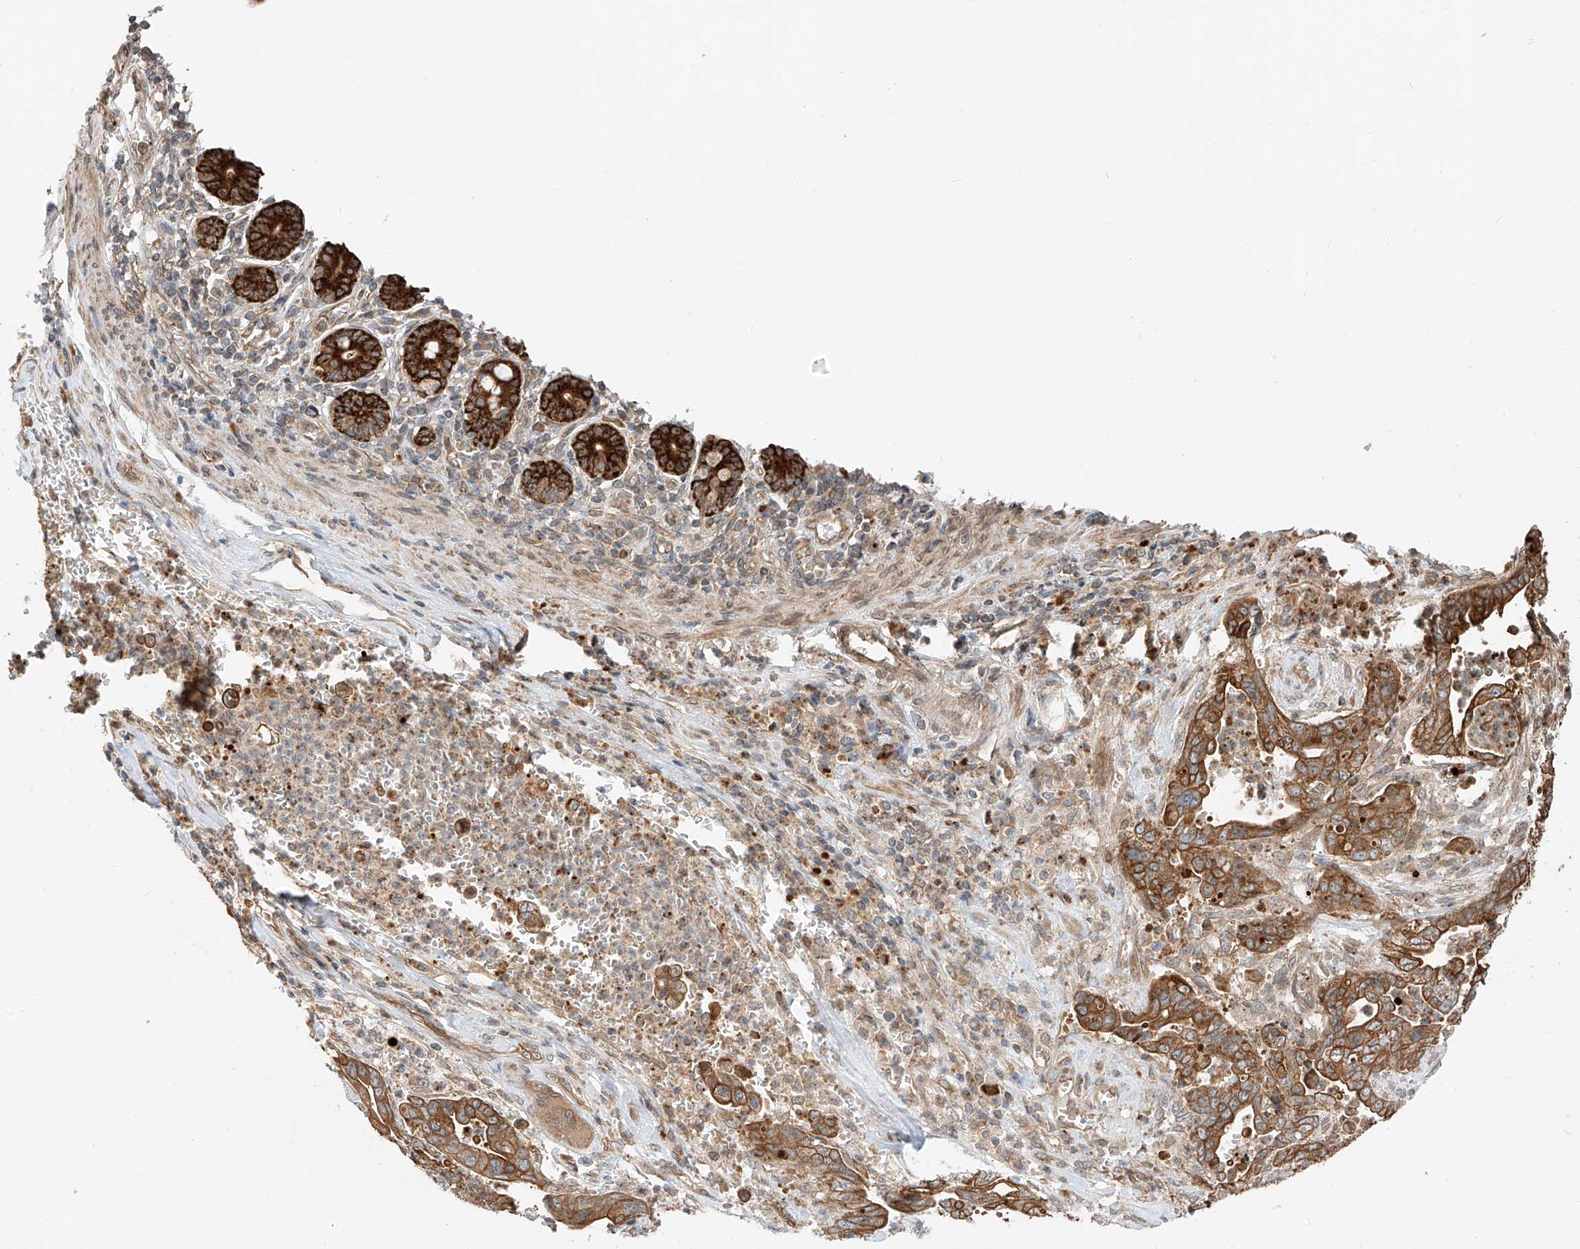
{"staining": {"intensity": "moderate", "quantity": ">75%", "location": "cytoplasmic/membranous"}, "tissue": "pancreatic cancer", "cell_type": "Tumor cells", "image_type": "cancer", "snomed": [{"axis": "morphology", "description": "Adenocarcinoma, NOS"}, {"axis": "topography", "description": "Pancreas"}], "caption": "An IHC micrograph of neoplastic tissue is shown. Protein staining in brown highlights moderate cytoplasmic/membranous positivity in adenocarcinoma (pancreatic) within tumor cells. The staining was performed using DAB (3,3'-diaminobenzidine), with brown indicating positive protein expression. Nuclei are stained blue with hematoxylin.", "gene": "CEP162", "patient": {"sex": "male", "age": 70}}